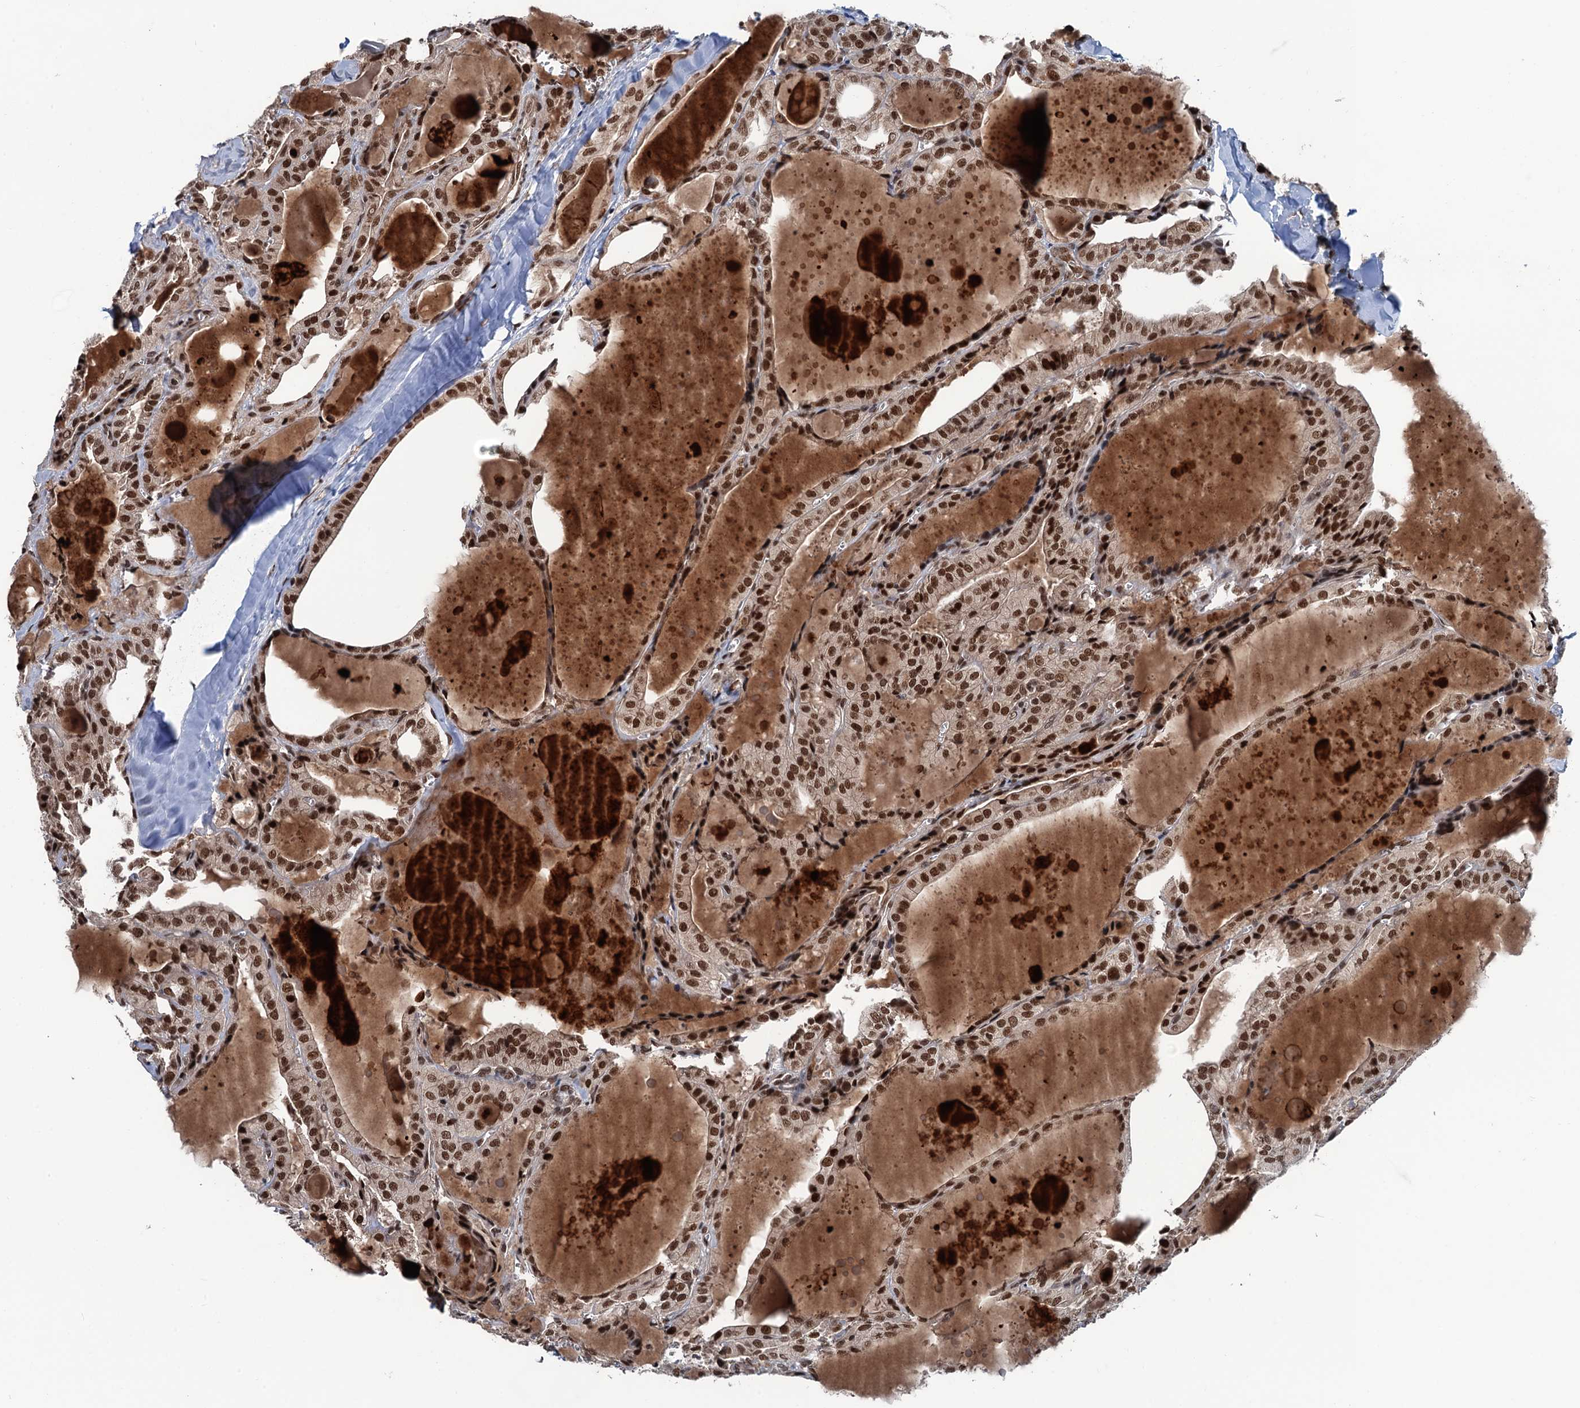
{"staining": {"intensity": "strong", "quantity": ">75%", "location": "nuclear"}, "tissue": "thyroid cancer", "cell_type": "Tumor cells", "image_type": "cancer", "snomed": [{"axis": "morphology", "description": "Papillary adenocarcinoma, NOS"}, {"axis": "topography", "description": "Thyroid gland"}], "caption": "High-power microscopy captured an IHC micrograph of thyroid cancer, revealing strong nuclear staining in about >75% of tumor cells.", "gene": "RASSF4", "patient": {"sex": "male", "age": 52}}